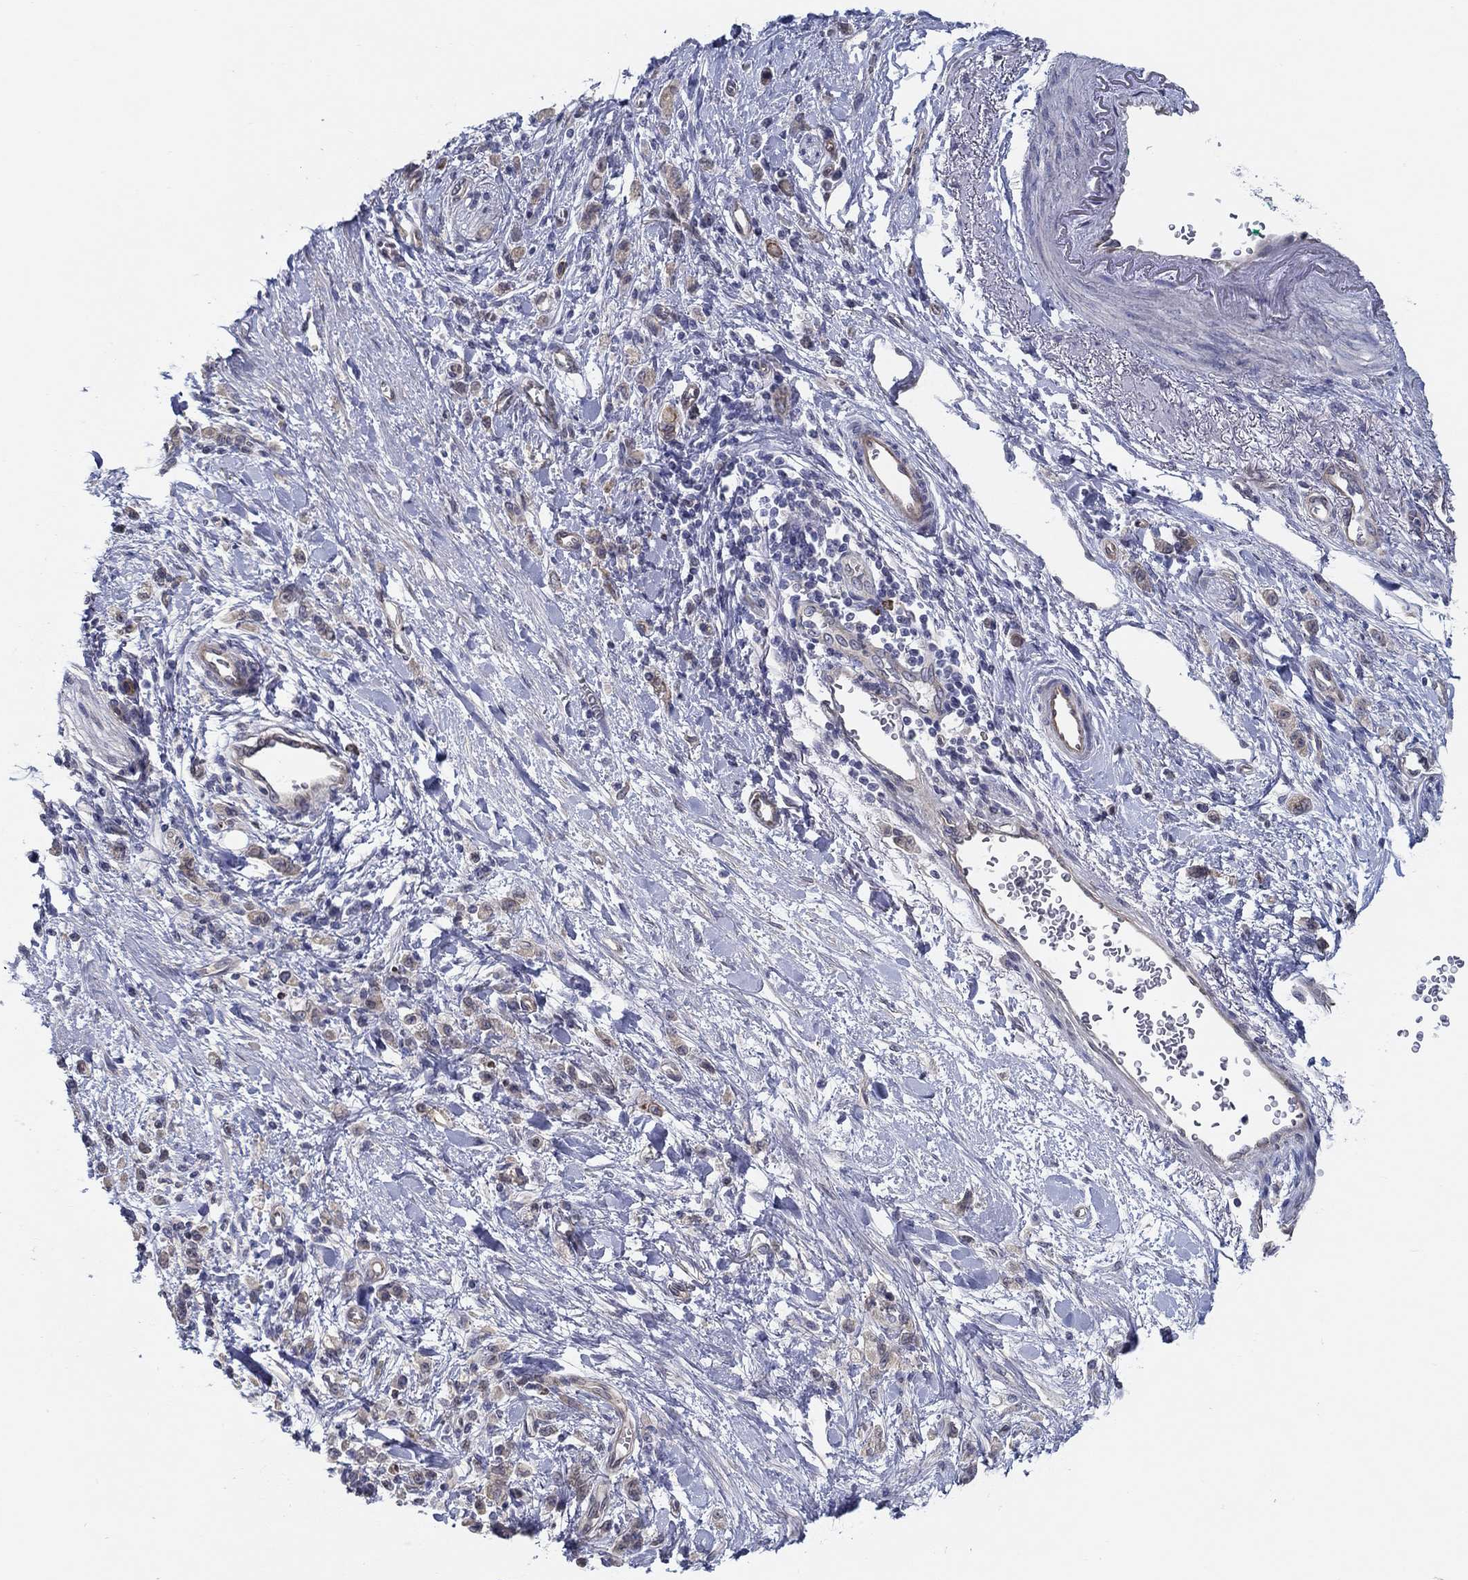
{"staining": {"intensity": "weak", "quantity": "<25%", "location": "cytoplasmic/membranous"}, "tissue": "stomach cancer", "cell_type": "Tumor cells", "image_type": "cancer", "snomed": [{"axis": "morphology", "description": "Adenocarcinoma, NOS"}, {"axis": "topography", "description": "Stomach"}], "caption": "Tumor cells are negative for protein expression in human stomach cancer.", "gene": "ERMP1", "patient": {"sex": "male", "age": 77}}